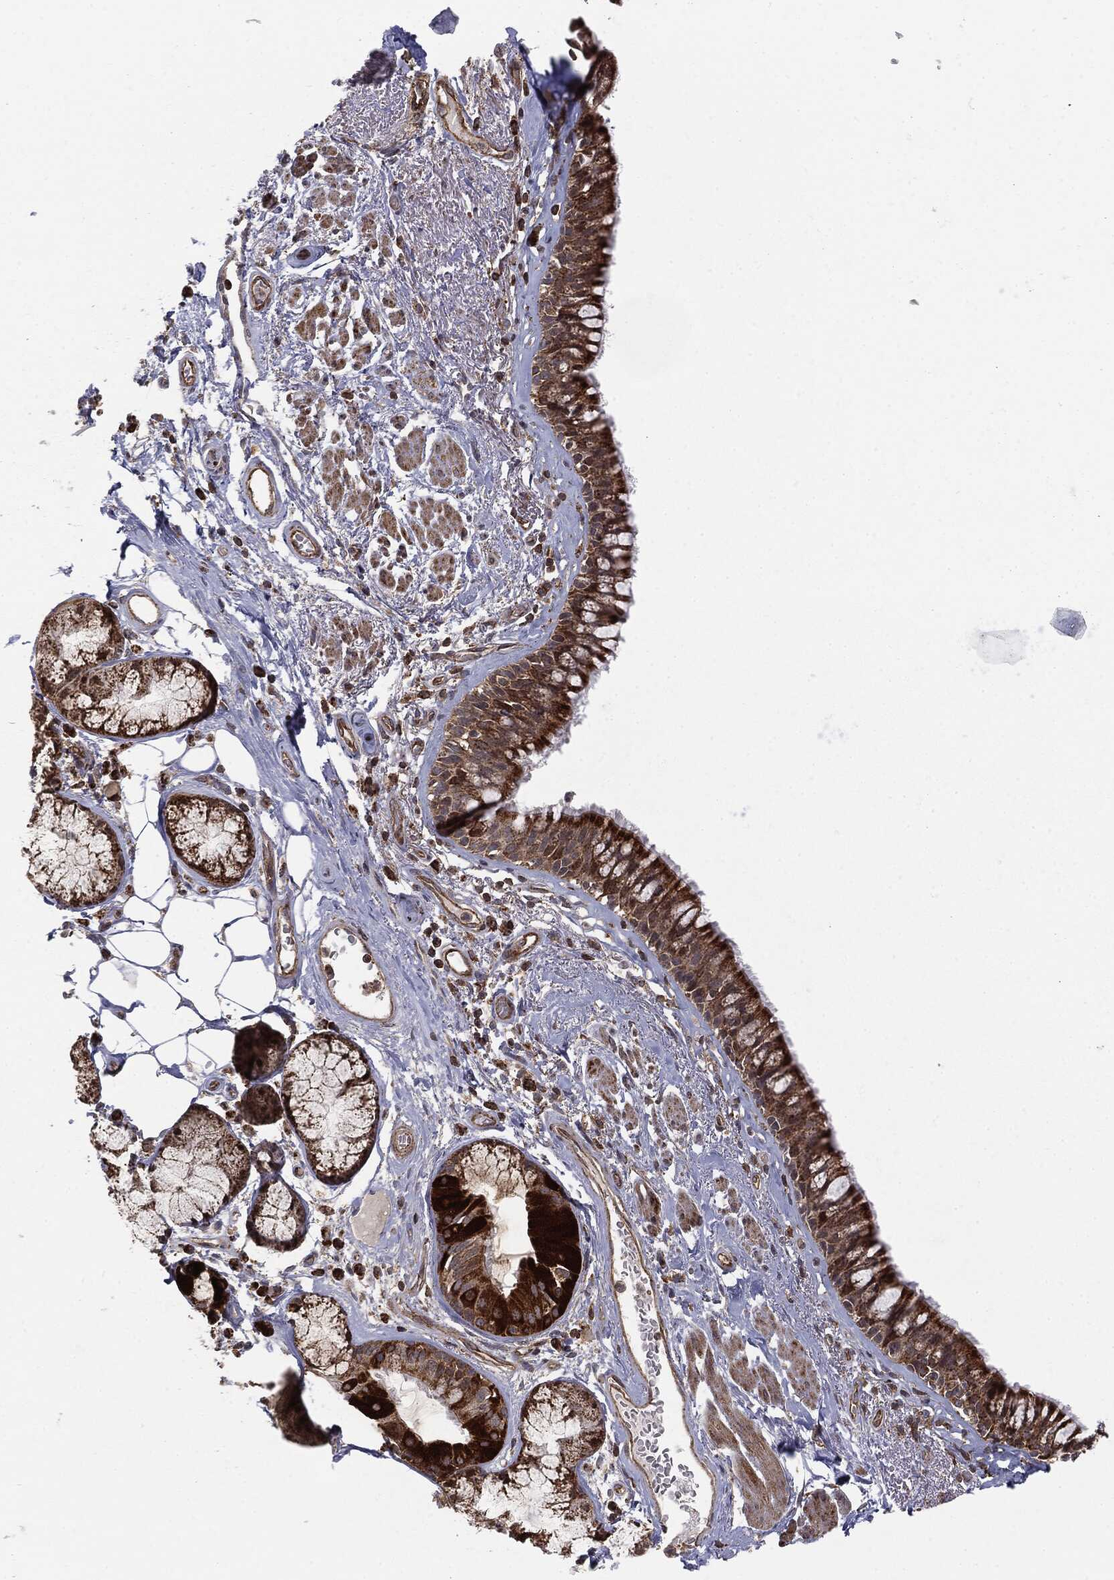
{"staining": {"intensity": "strong", "quantity": ">75%", "location": "cytoplasmic/membranous"}, "tissue": "bronchus", "cell_type": "Respiratory epithelial cells", "image_type": "normal", "snomed": [{"axis": "morphology", "description": "Normal tissue, NOS"}, {"axis": "topography", "description": "Bronchus"}], "caption": "Protein staining by immunohistochemistry (IHC) exhibits strong cytoplasmic/membranous staining in about >75% of respiratory epithelial cells in unremarkable bronchus. Nuclei are stained in blue.", "gene": "MTOR", "patient": {"sex": "male", "age": 82}}